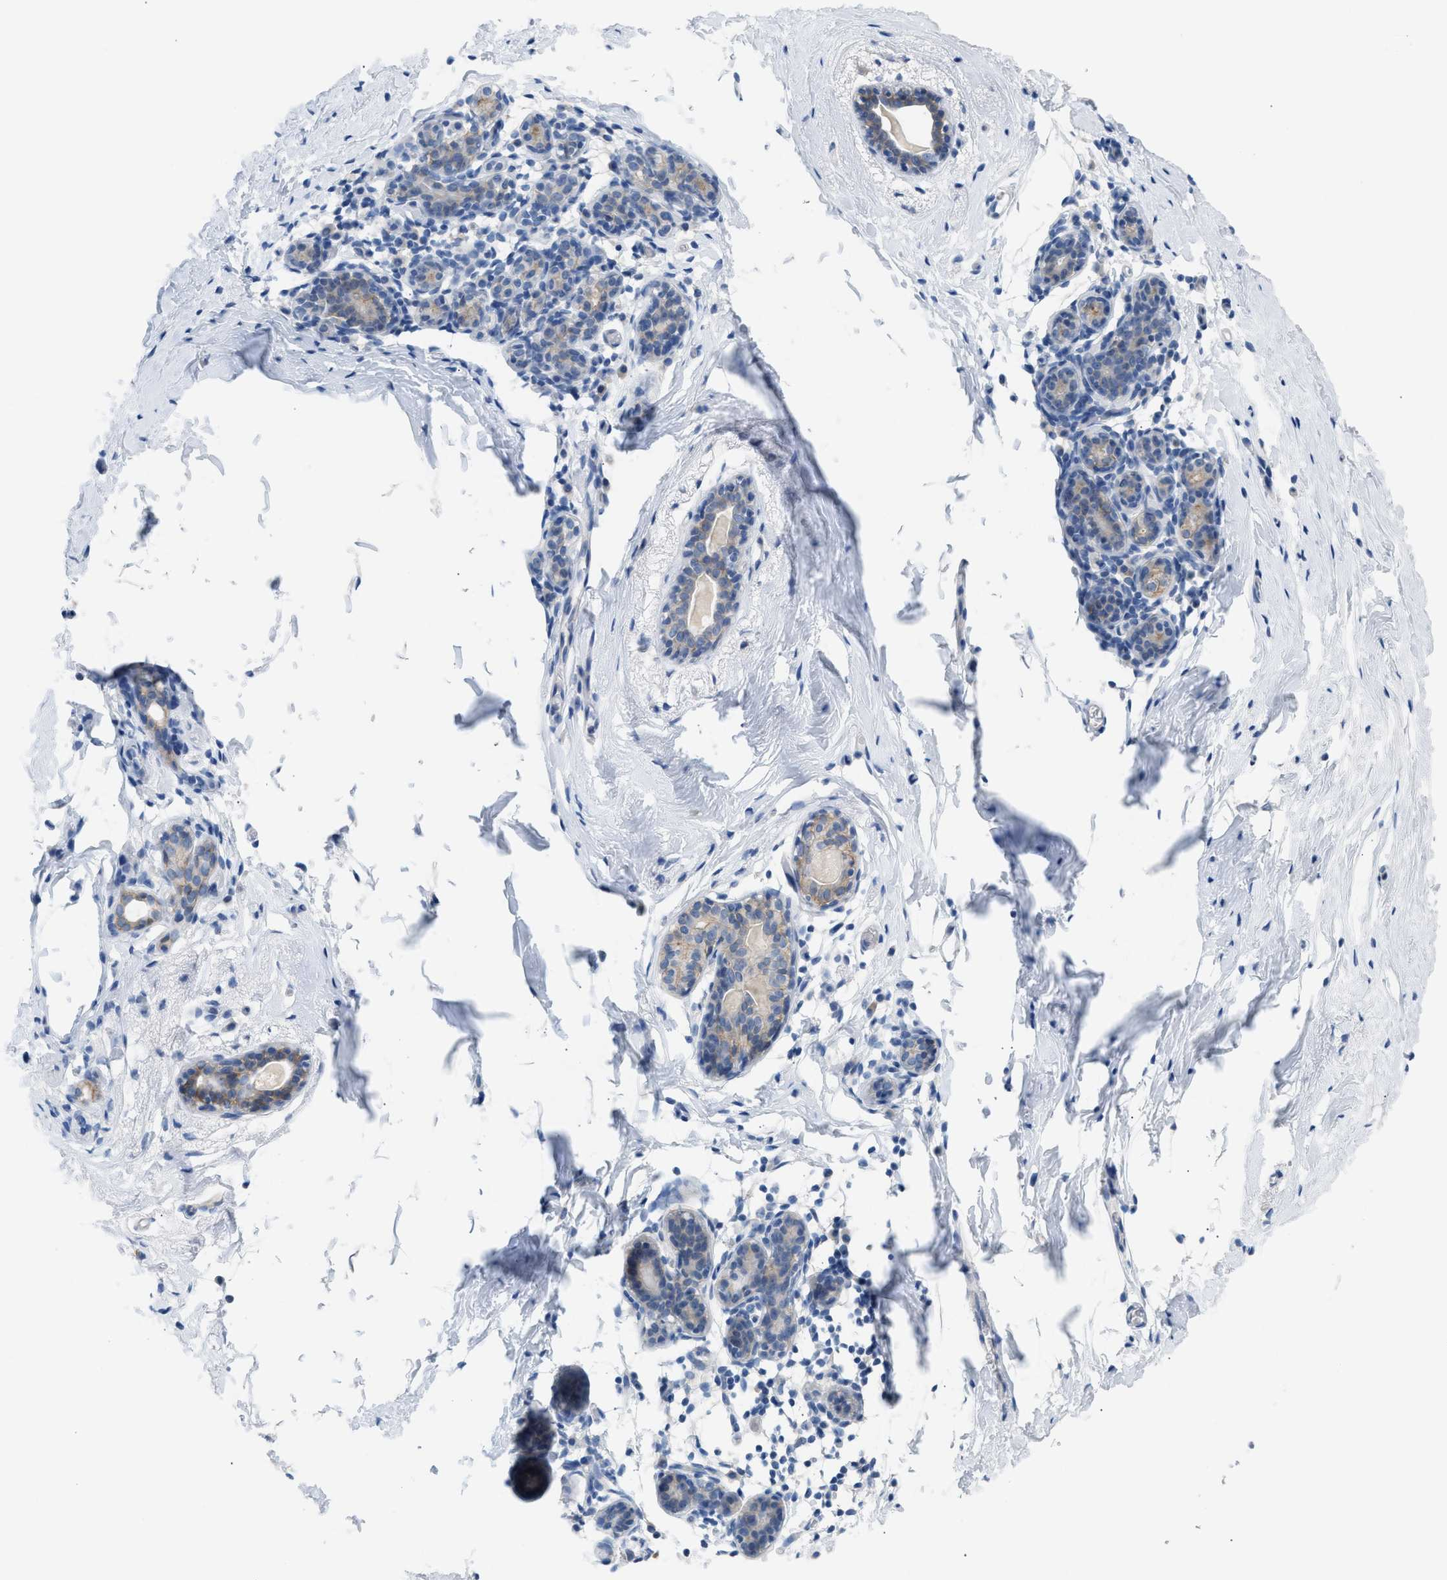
{"staining": {"intensity": "negative", "quantity": "none", "location": "none"}, "tissue": "breast", "cell_type": "Adipocytes", "image_type": "normal", "snomed": [{"axis": "morphology", "description": "Normal tissue, NOS"}, {"axis": "topography", "description": "Breast"}], "caption": "Histopathology image shows no significant protein positivity in adipocytes of benign breast.", "gene": "ERBB2", "patient": {"sex": "female", "age": 62}}